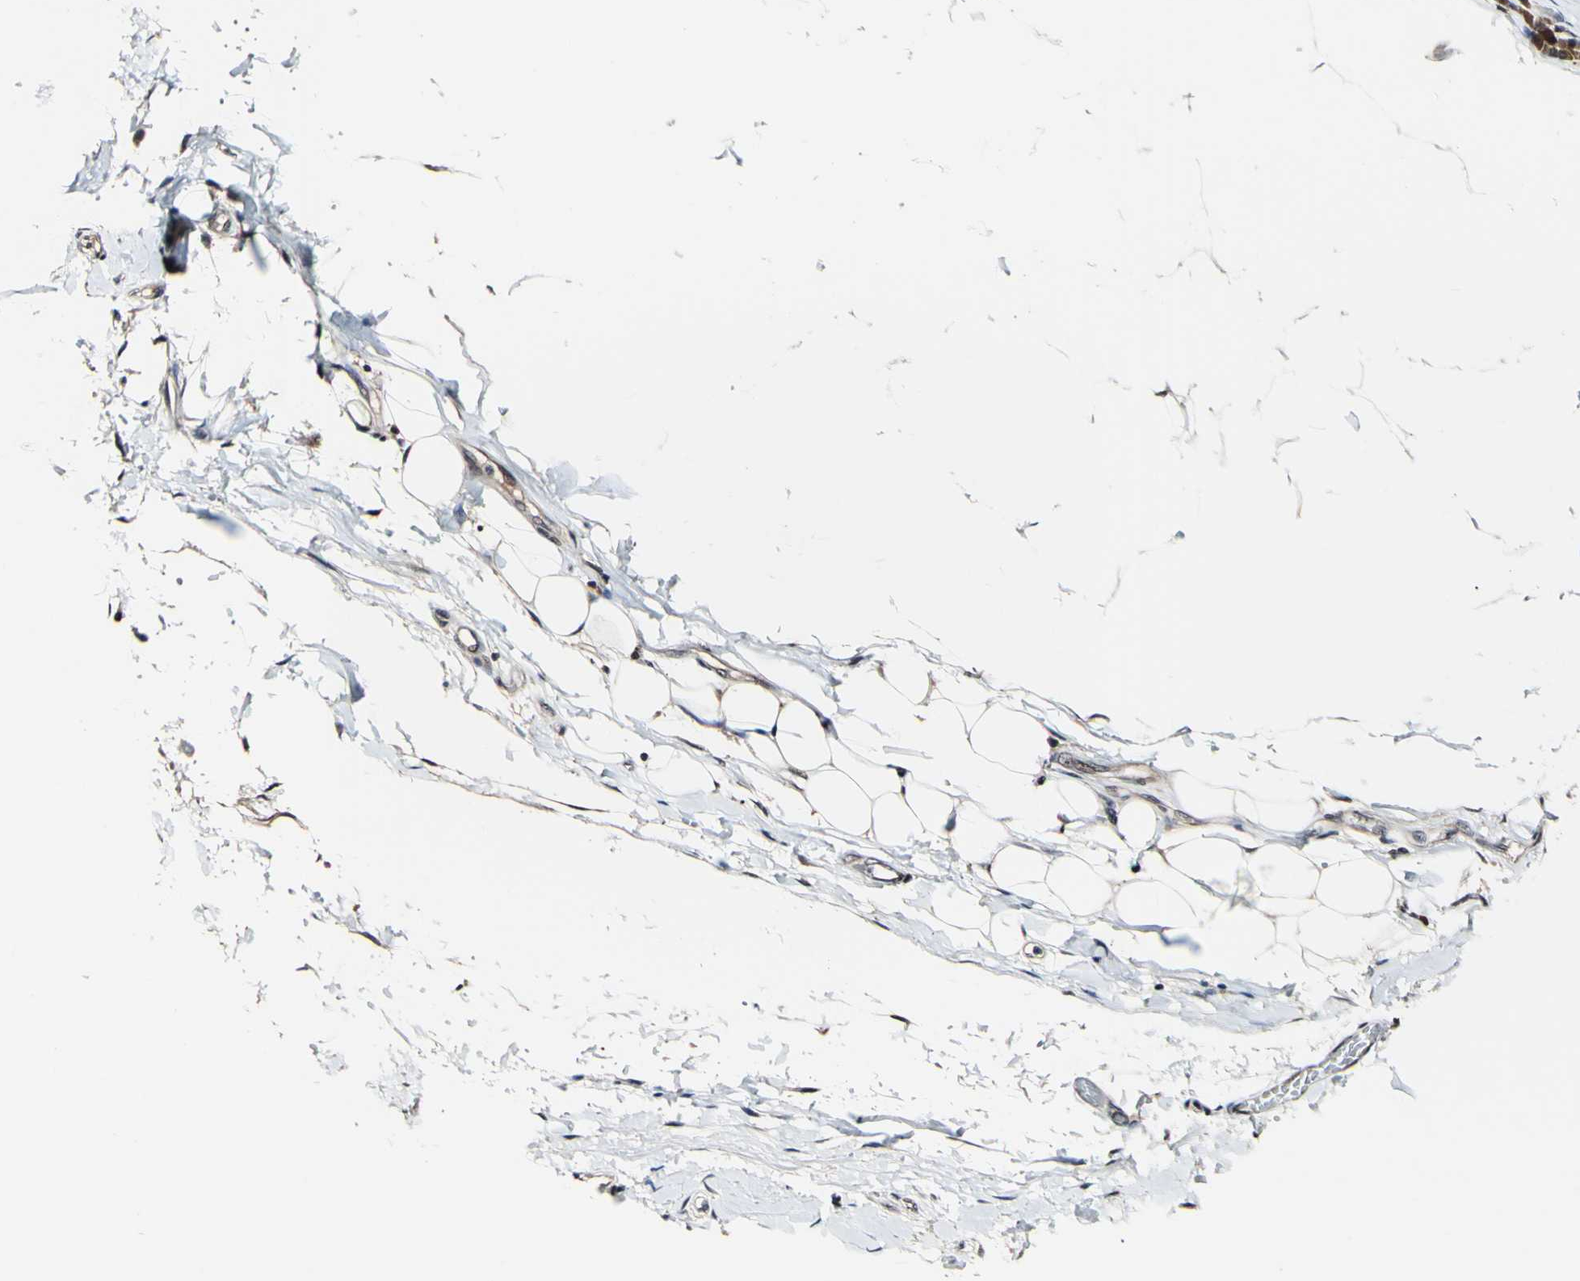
{"staining": {"intensity": "weak", "quantity": ">75%", "location": "cytoplasmic/membranous"}, "tissue": "adipose tissue", "cell_type": "Adipocytes", "image_type": "normal", "snomed": [{"axis": "morphology", "description": "Normal tissue, NOS"}, {"axis": "morphology", "description": "Adenocarcinoma, NOS"}, {"axis": "topography", "description": "Esophagus"}], "caption": "This histopathology image demonstrates immunohistochemistry (IHC) staining of unremarkable adipose tissue, with low weak cytoplasmic/membranous expression in approximately >75% of adipocytes.", "gene": "PSMD10", "patient": {"sex": "male", "age": 62}}